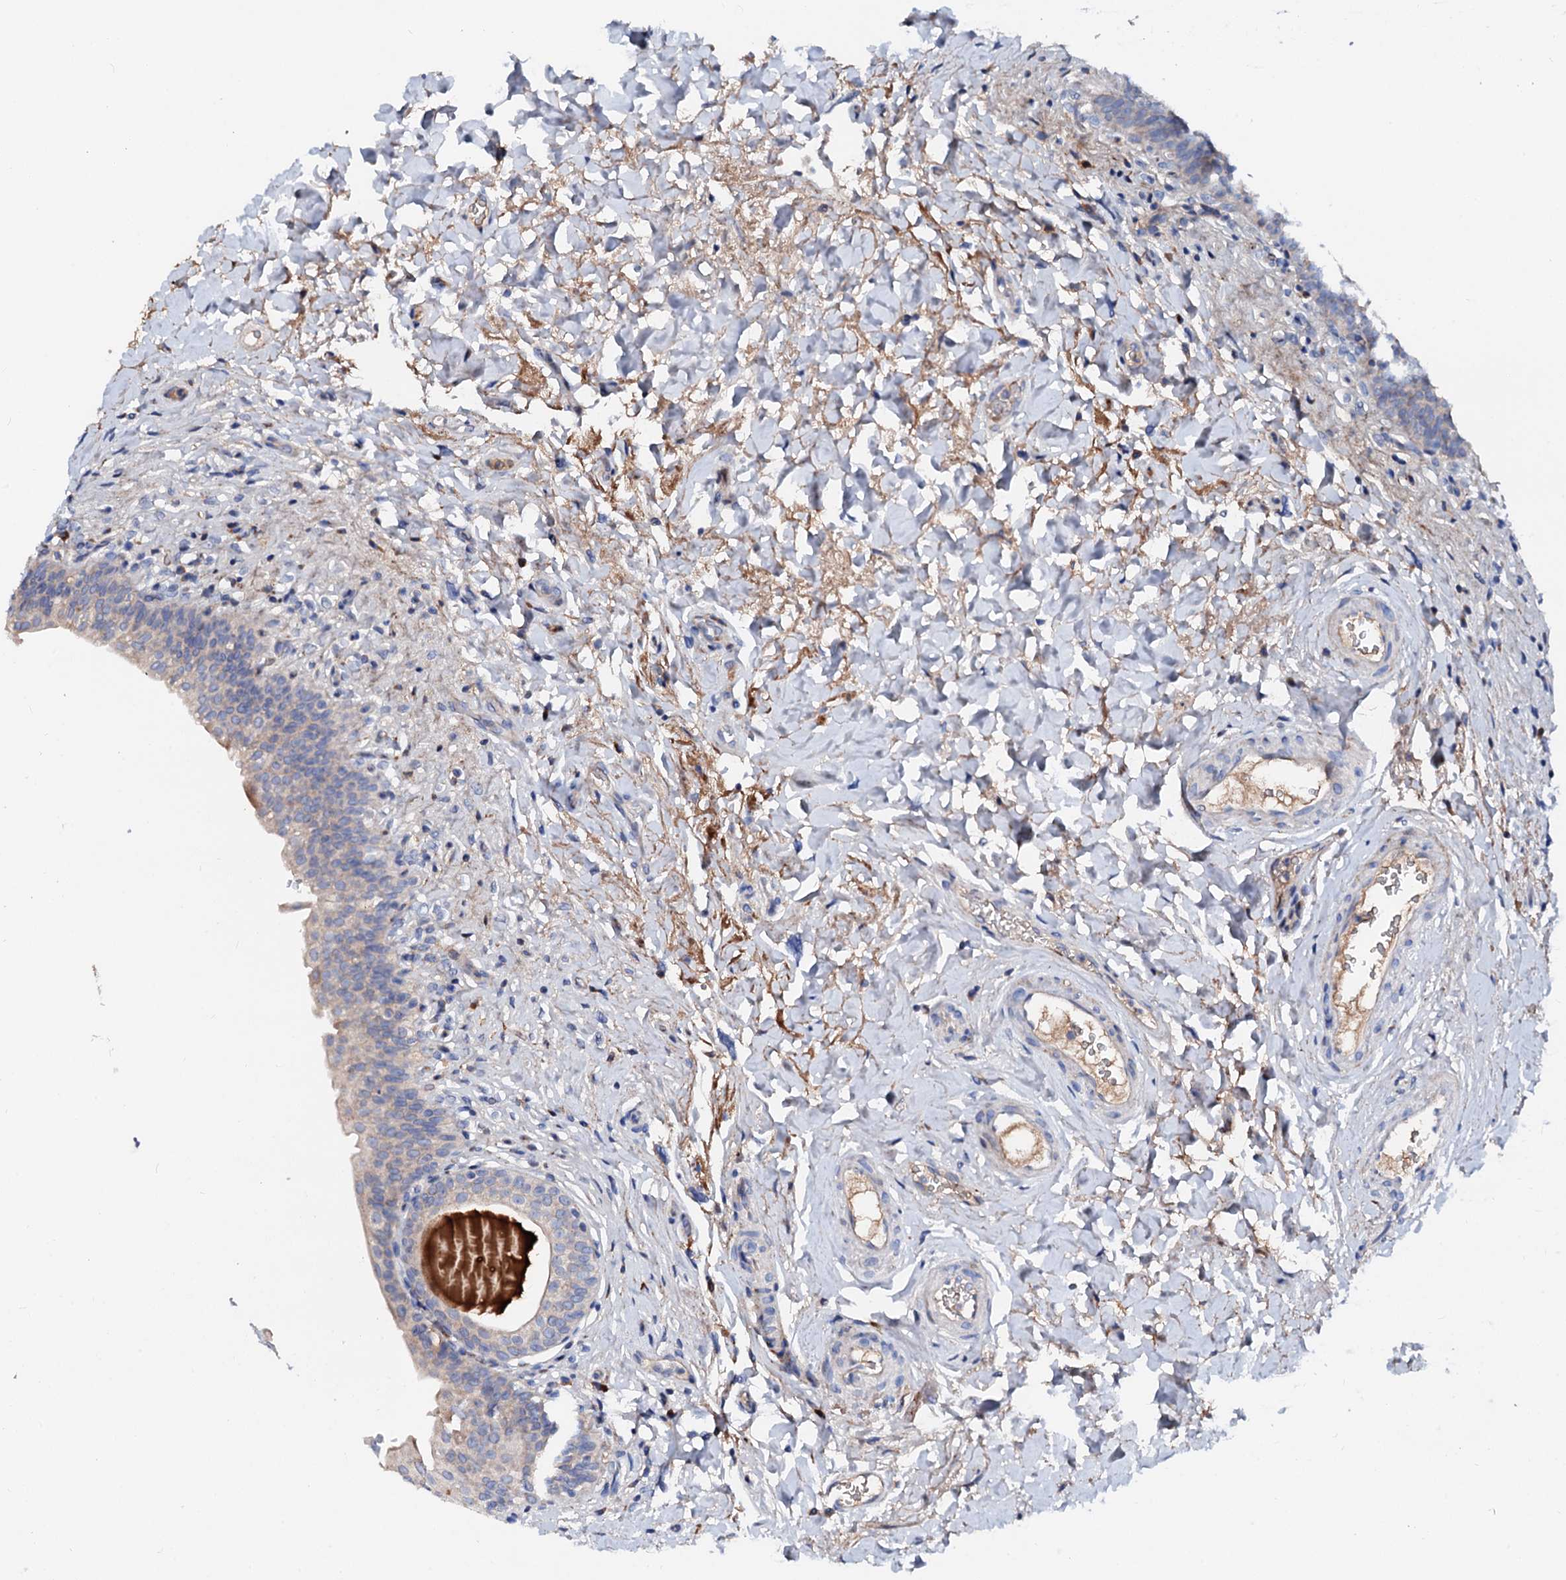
{"staining": {"intensity": "weak", "quantity": "<25%", "location": "cytoplasmic/membranous"}, "tissue": "urinary bladder", "cell_type": "Urothelial cells", "image_type": "normal", "snomed": [{"axis": "morphology", "description": "Normal tissue, NOS"}, {"axis": "topography", "description": "Urinary bladder"}], "caption": "This micrograph is of unremarkable urinary bladder stained with immunohistochemistry (IHC) to label a protein in brown with the nuclei are counter-stained blue. There is no staining in urothelial cells.", "gene": "SLC10A7", "patient": {"sex": "male", "age": 83}}